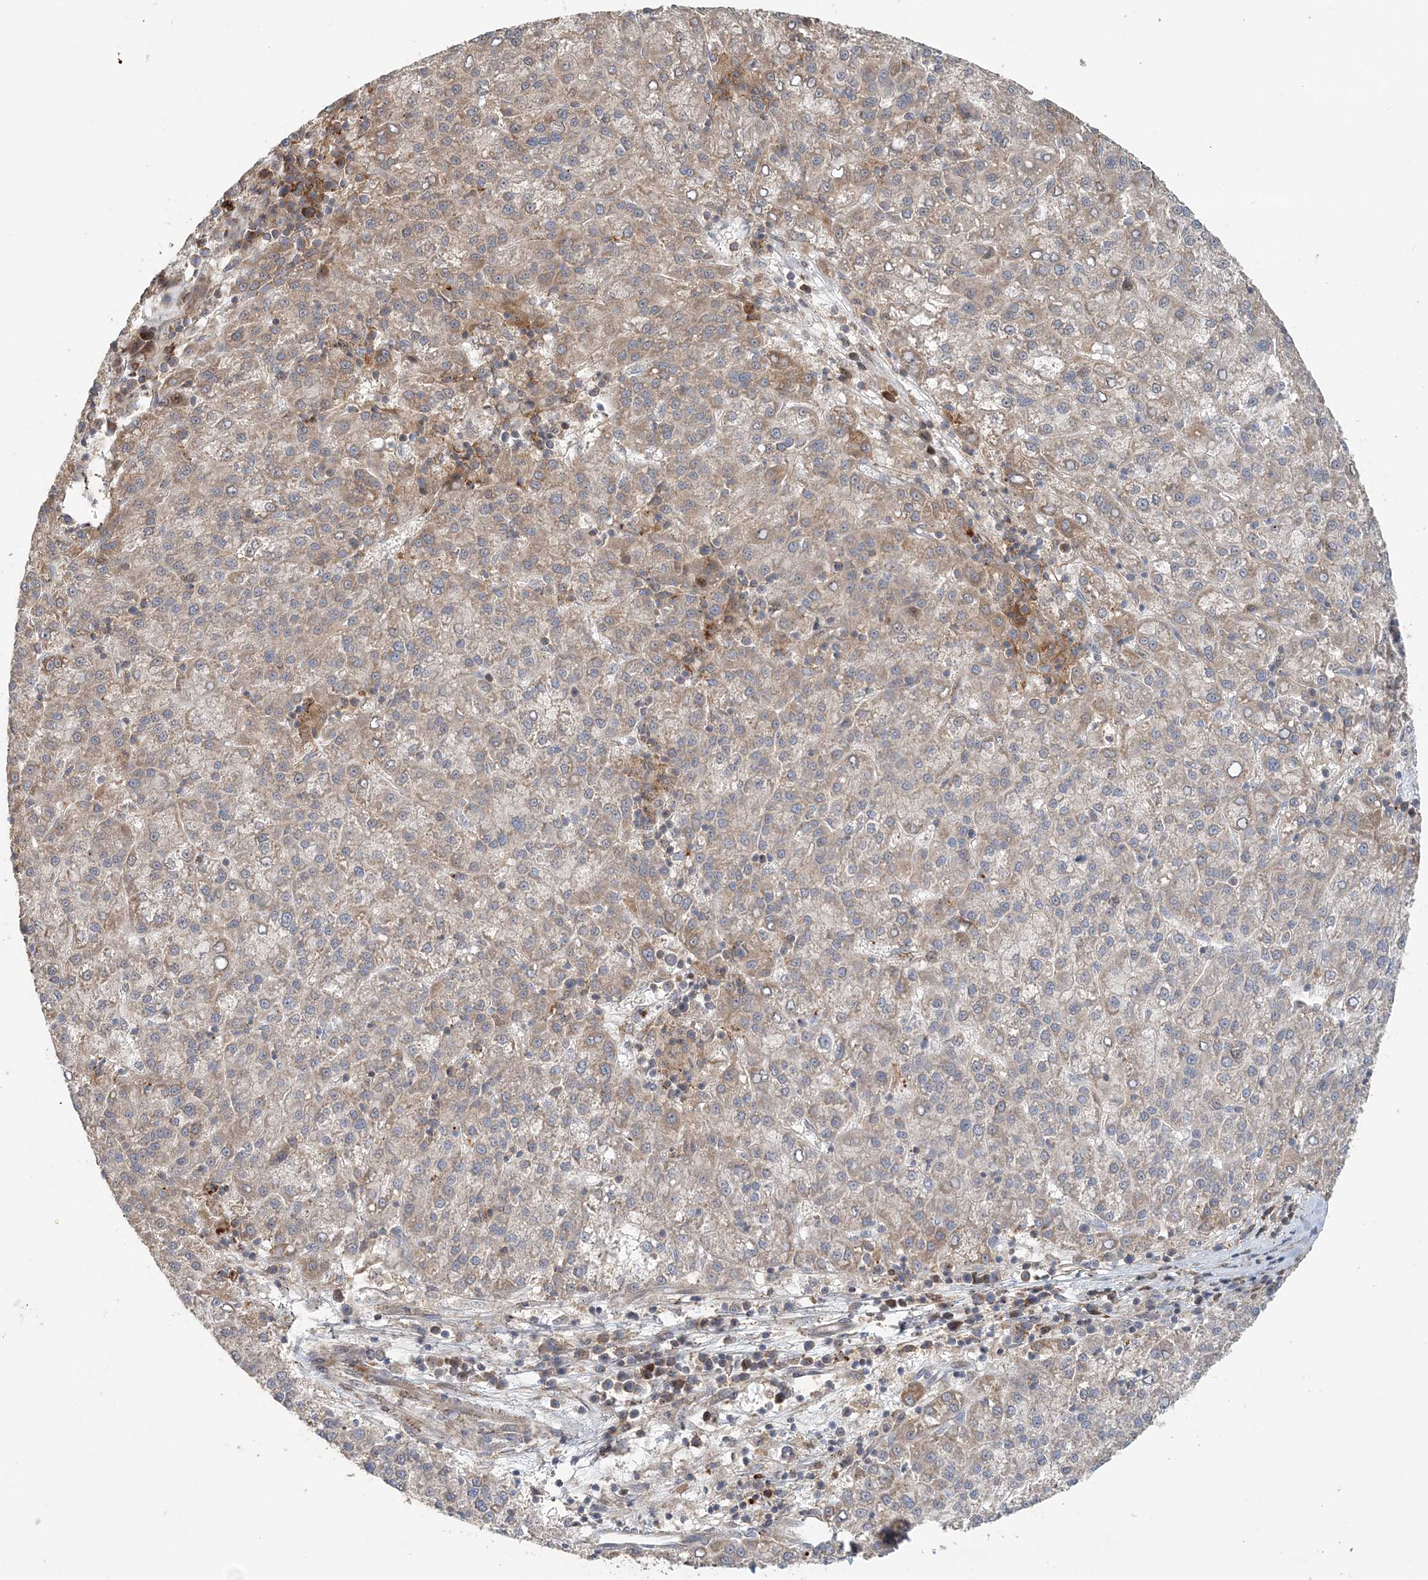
{"staining": {"intensity": "weak", "quantity": ">75%", "location": "cytoplasmic/membranous"}, "tissue": "liver cancer", "cell_type": "Tumor cells", "image_type": "cancer", "snomed": [{"axis": "morphology", "description": "Carcinoma, Hepatocellular, NOS"}, {"axis": "topography", "description": "Liver"}], "caption": "IHC (DAB) staining of human liver cancer (hepatocellular carcinoma) shows weak cytoplasmic/membranous protein positivity in about >75% of tumor cells. (DAB IHC with brightfield microscopy, high magnification).", "gene": "MMUT", "patient": {"sex": "female", "age": 58}}